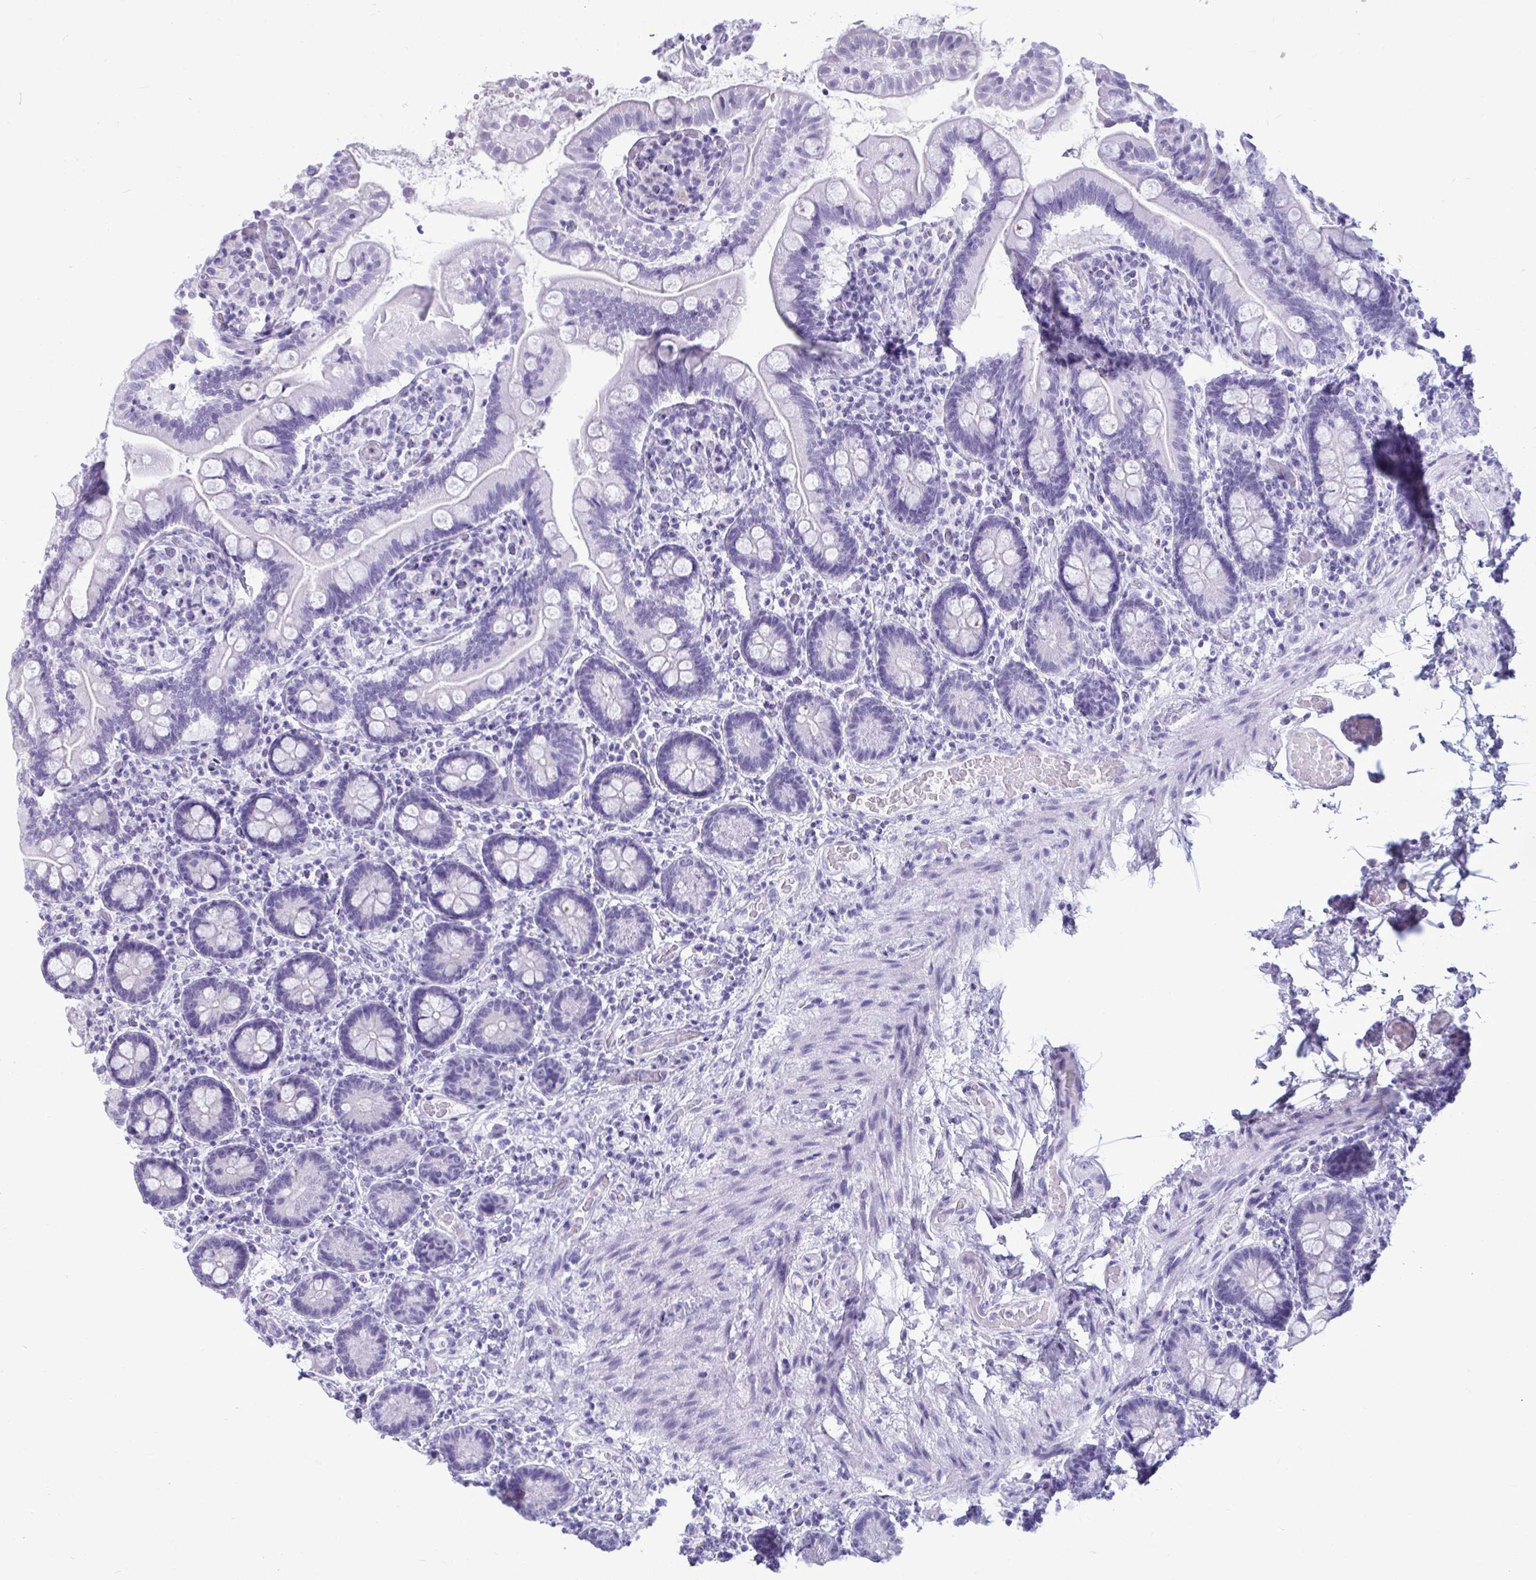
{"staining": {"intensity": "moderate", "quantity": "<25%", "location": "cytoplasmic/membranous"}, "tissue": "small intestine", "cell_type": "Glandular cells", "image_type": "normal", "snomed": [{"axis": "morphology", "description": "Normal tissue, NOS"}, {"axis": "topography", "description": "Small intestine"}], "caption": "This photomicrograph shows immunohistochemistry staining of unremarkable human small intestine, with low moderate cytoplasmic/membranous staining in approximately <25% of glandular cells.", "gene": "ANKRD60", "patient": {"sex": "female", "age": 64}}